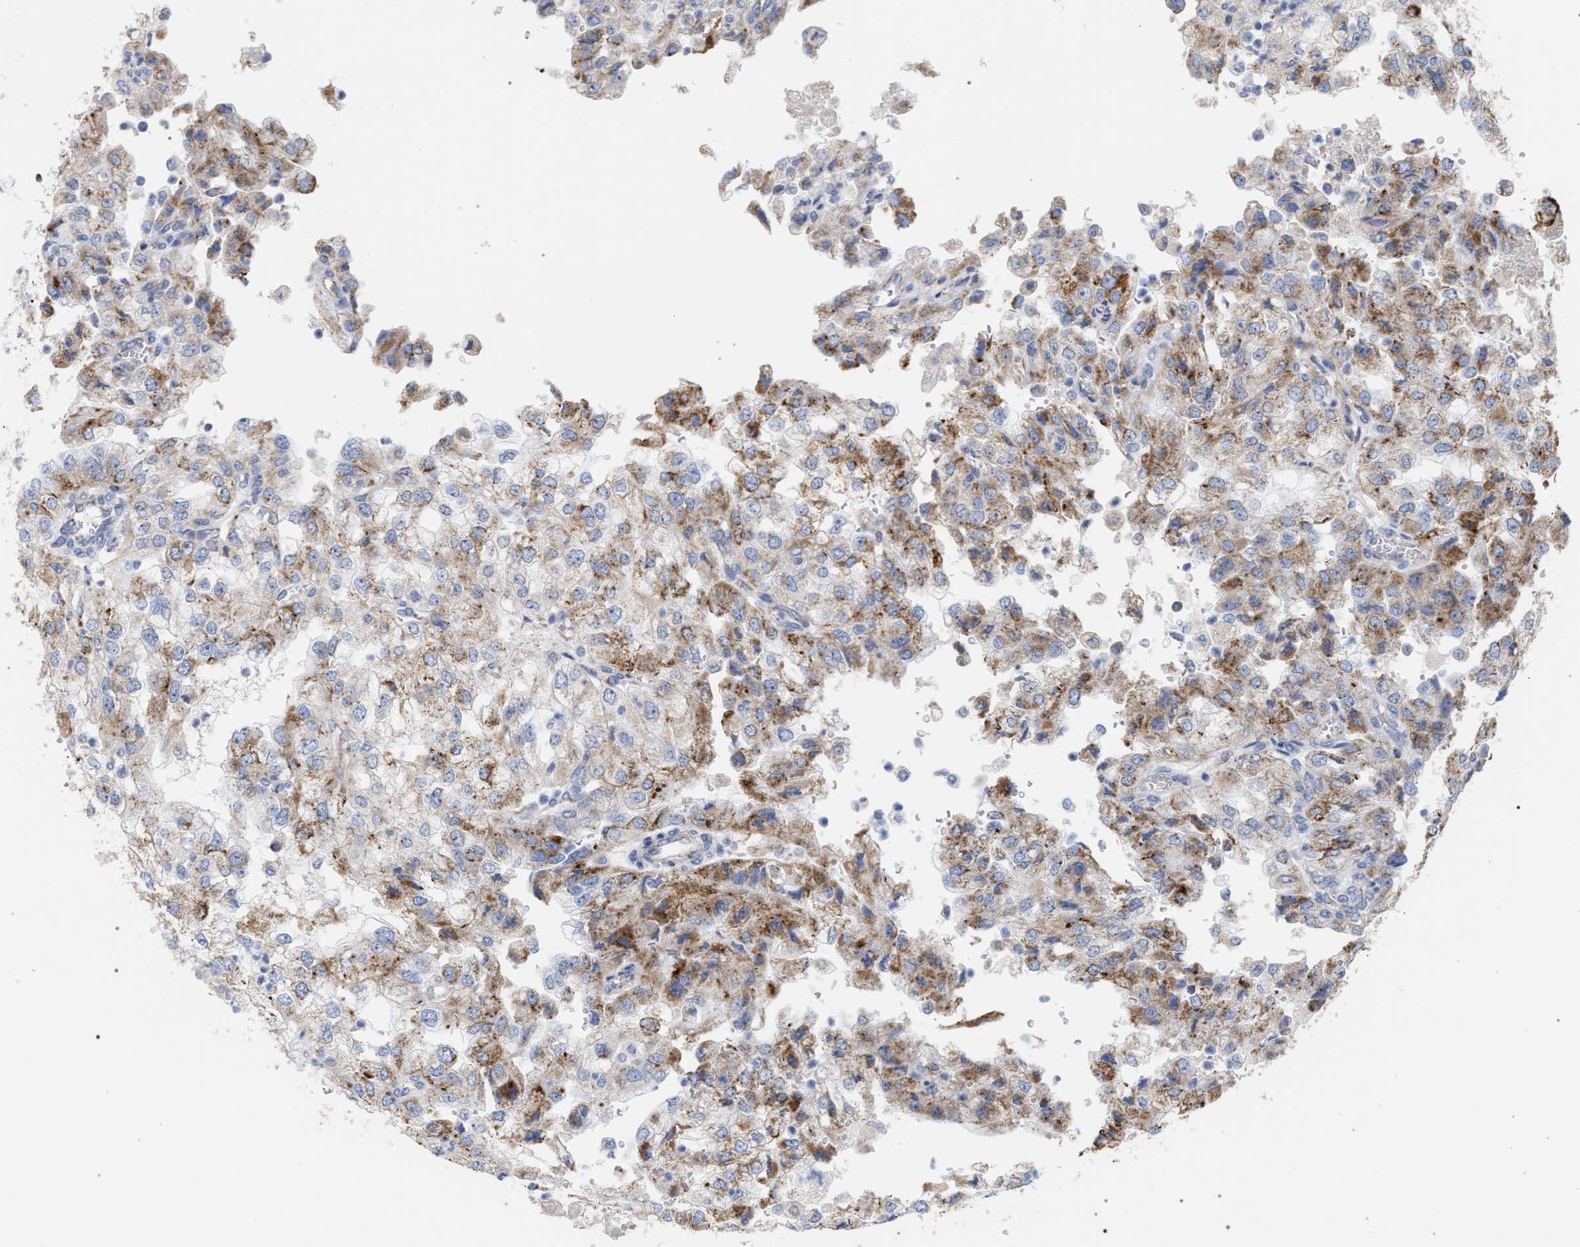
{"staining": {"intensity": "moderate", "quantity": "25%-75%", "location": "cytoplasmic/membranous"}, "tissue": "renal cancer", "cell_type": "Tumor cells", "image_type": "cancer", "snomed": [{"axis": "morphology", "description": "Adenocarcinoma, NOS"}, {"axis": "topography", "description": "Kidney"}], "caption": "Protein staining of renal adenocarcinoma tissue reveals moderate cytoplasmic/membranous expression in approximately 25%-75% of tumor cells.", "gene": "ECI2", "patient": {"sex": "female", "age": 54}}